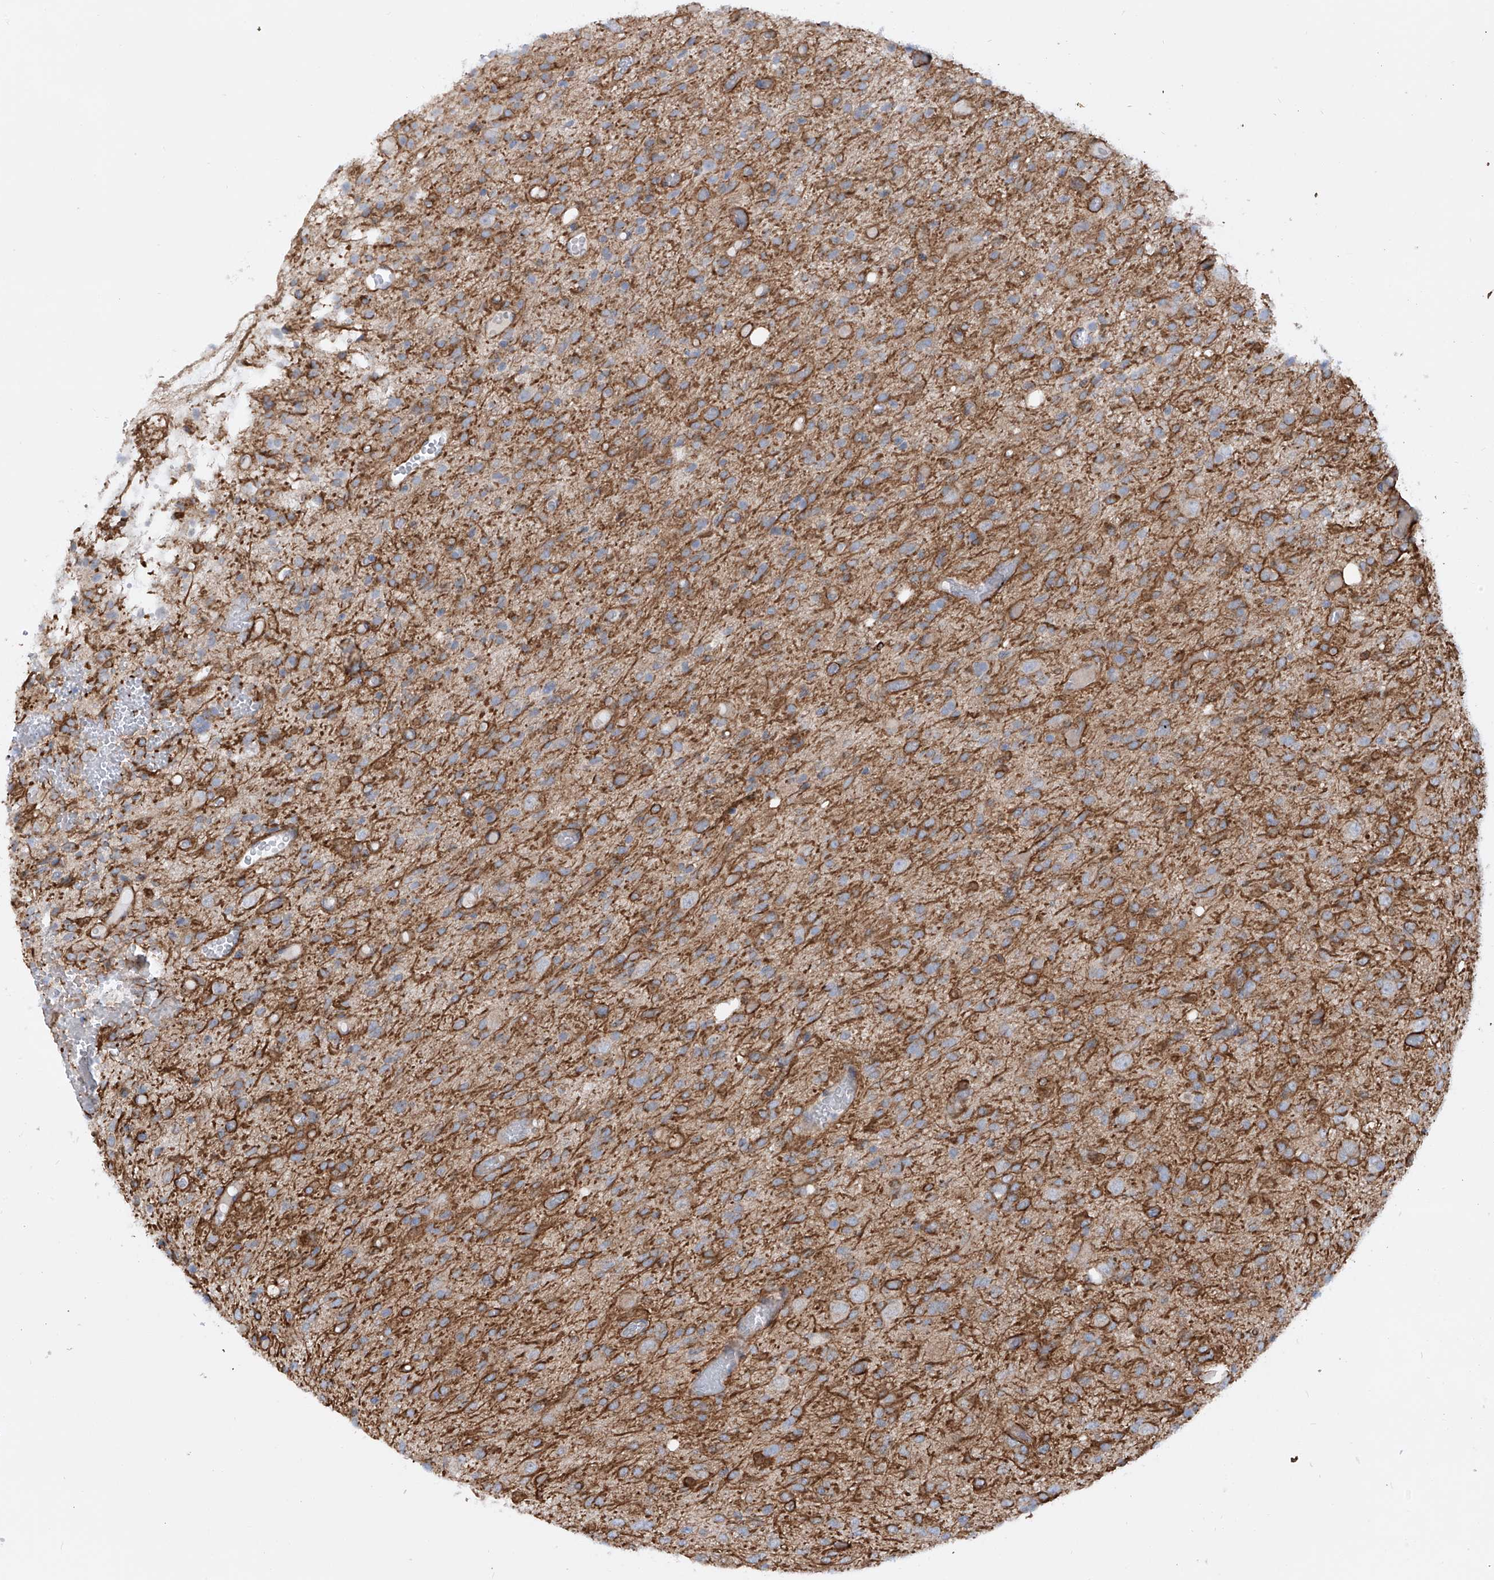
{"staining": {"intensity": "moderate", "quantity": "25%-75%", "location": "cytoplasmic/membranous"}, "tissue": "glioma", "cell_type": "Tumor cells", "image_type": "cancer", "snomed": [{"axis": "morphology", "description": "Glioma, malignant, High grade"}, {"axis": "topography", "description": "Brain"}], "caption": "Glioma stained with IHC reveals moderate cytoplasmic/membranous expression in about 25%-75% of tumor cells.", "gene": "ZNF490", "patient": {"sex": "female", "age": 59}}